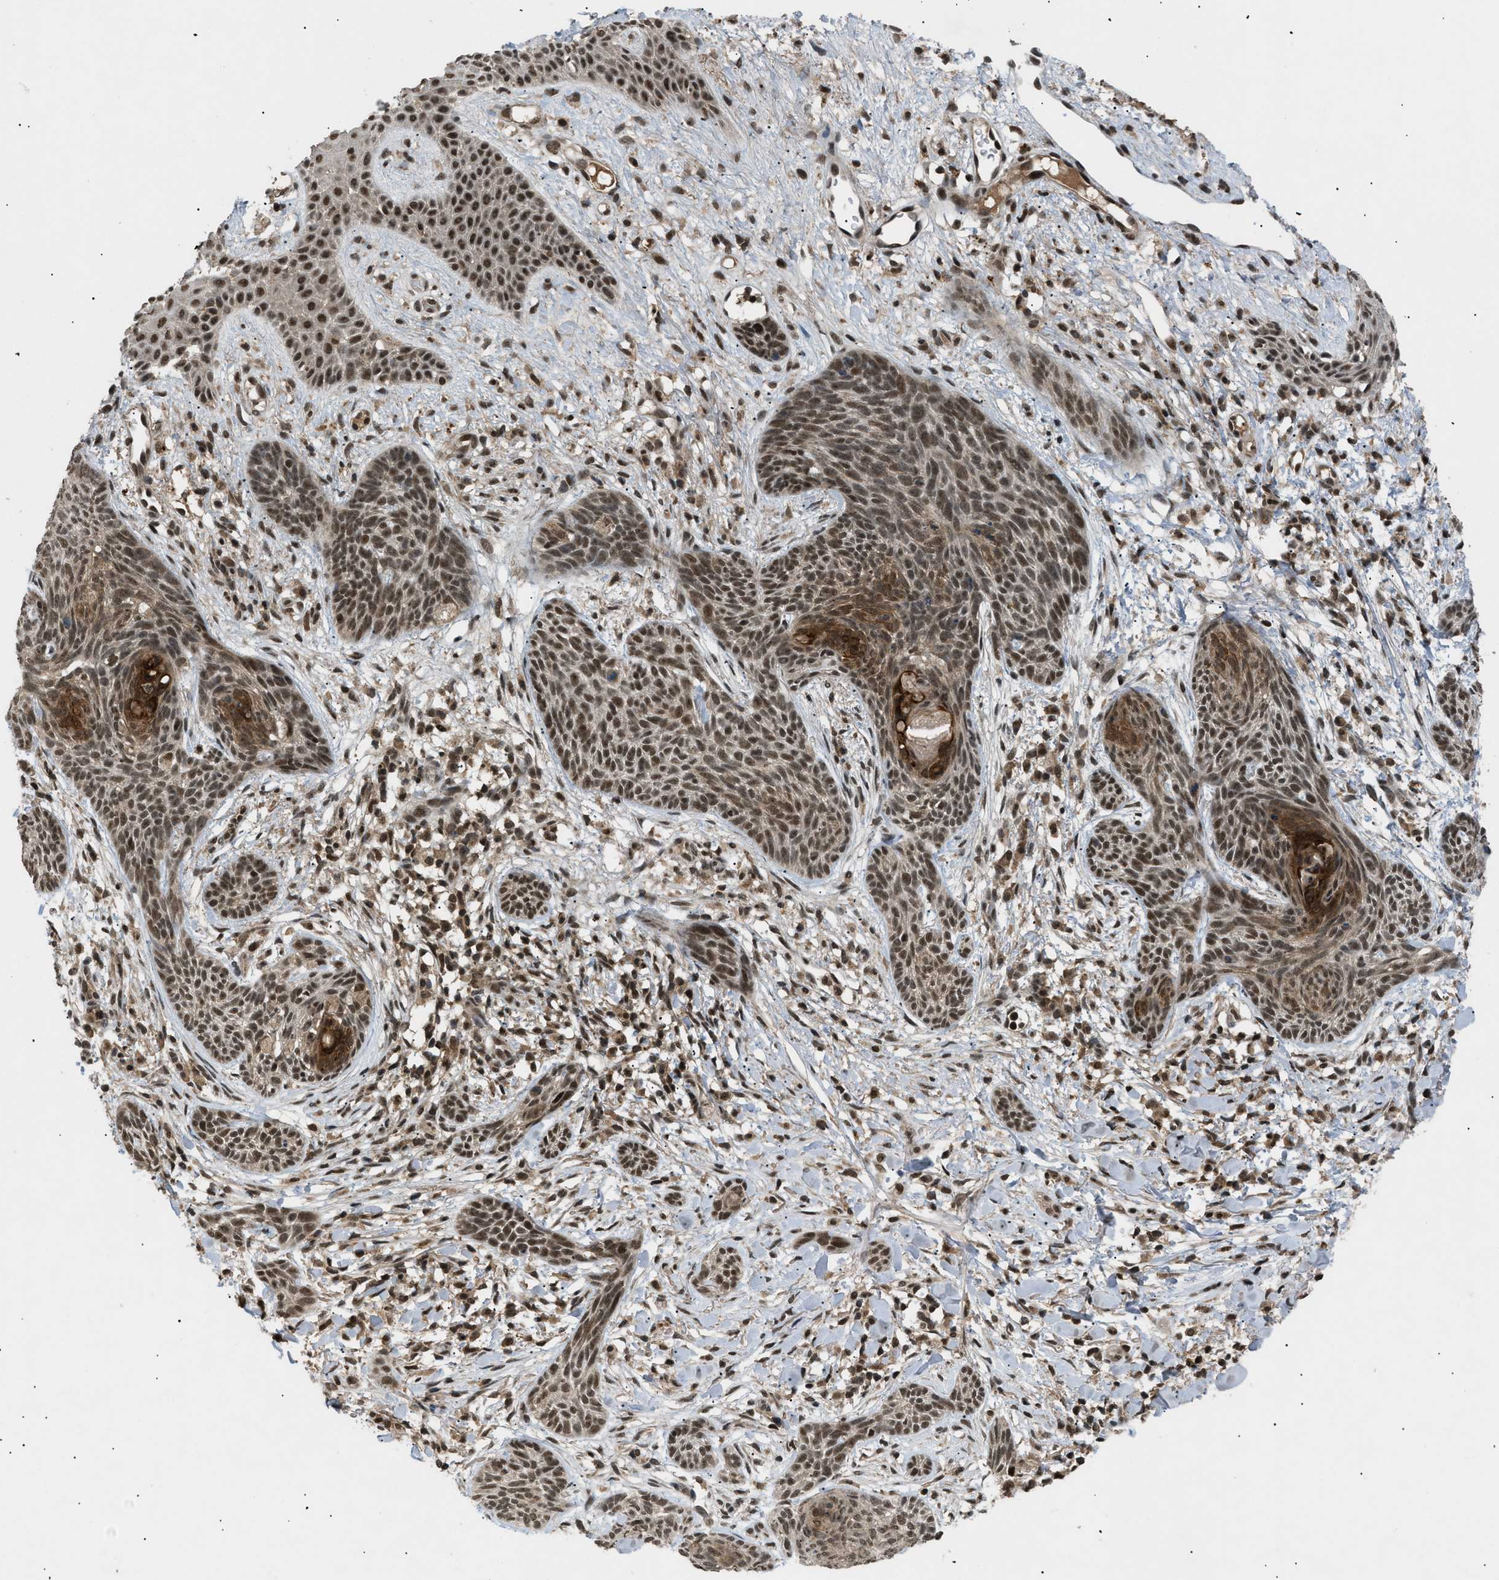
{"staining": {"intensity": "strong", "quantity": ">75%", "location": "nuclear"}, "tissue": "skin cancer", "cell_type": "Tumor cells", "image_type": "cancer", "snomed": [{"axis": "morphology", "description": "Basal cell carcinoma"}, {"axis": "topography", "description": "Skin"}], "caption": "A high-resolution photomicrograph shows IHC staining of basal cell carcinoma (skin), which demonstrates strong nuclear expression in approximately >75% of tumor cells. The protein of interest is shown in brown color, while the nuclei are stained blue.", "gene": "RBM5", "patient": {"sex": "female", "age": 59}}